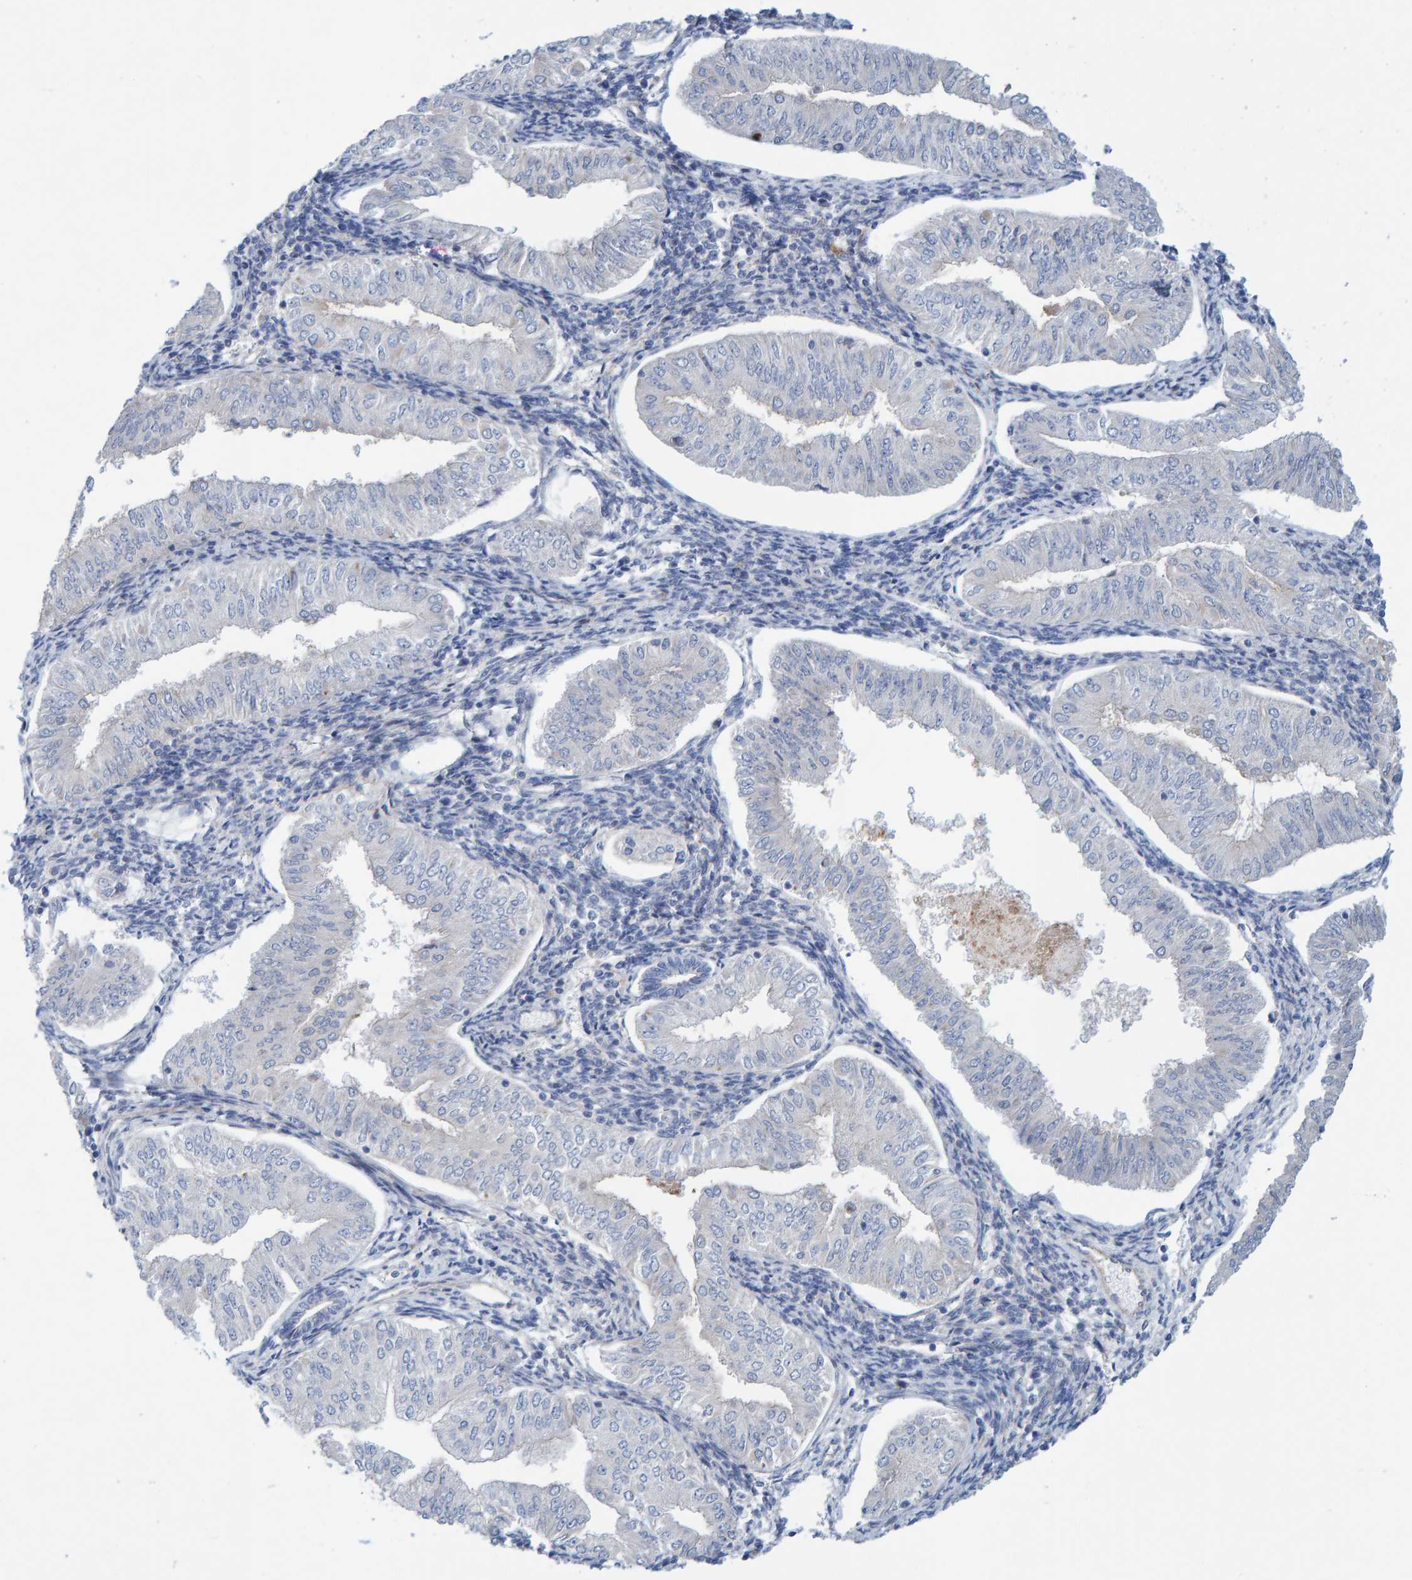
{"staining": {"intensity": "negative", "quantity": "none", "location": "none"}, "tissue": "endometrial cancer", "cell_type": "Tumor cells", "image_type": "cancer", "snomed": [{"axis": "morphology", "description": "Normal tissue, NOS"}, {"axis": "morphology", "description": "Adenocarcinoma, NOS"}, {"axis": "topography", "description": "Endometrium"}], "caption": "DAB immunohistochemical staining of human endometrial cancer (adenocarcinoma) demonstrates no significant expression in tumor cells.", "gene": "POLG2", "patient": {"sex": "female", "age": 53}}